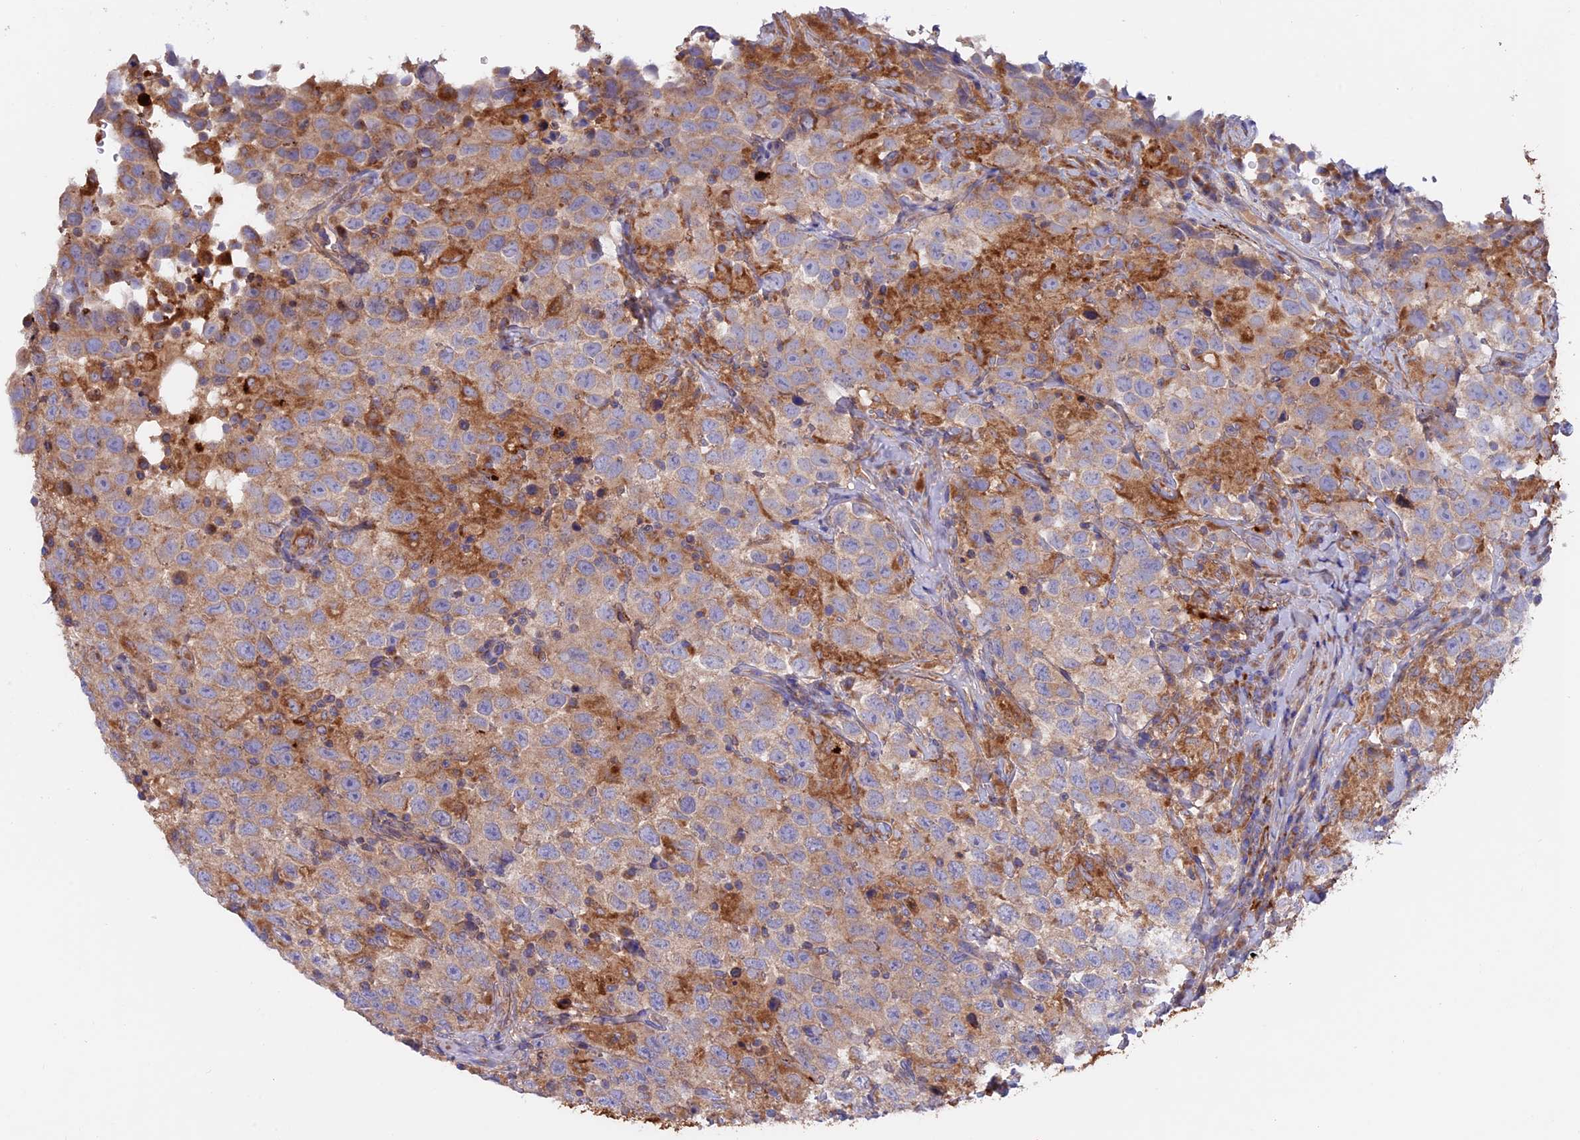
{"staining": {"intensity": "weak", "quantity": "25%-75%", "location": "cytoplasmic/membranous"}, "tissue": "testis cancer", "cell_type": "Tumor cells", "image_type": "cancer", "snomed": [{"axis": "morphology", "description": "Seminoma, NOS"}, {"axis": "topography", "description": "Testis"}], "caption": "Testis cancer (seminoma) stained with a brown dye exhibits weak cytoplasmic/membranous positive staining in approximately 25%-75% of tumor cells.", "gene": "PTPN9", "patient": {"sex": "male", "age": 41}}